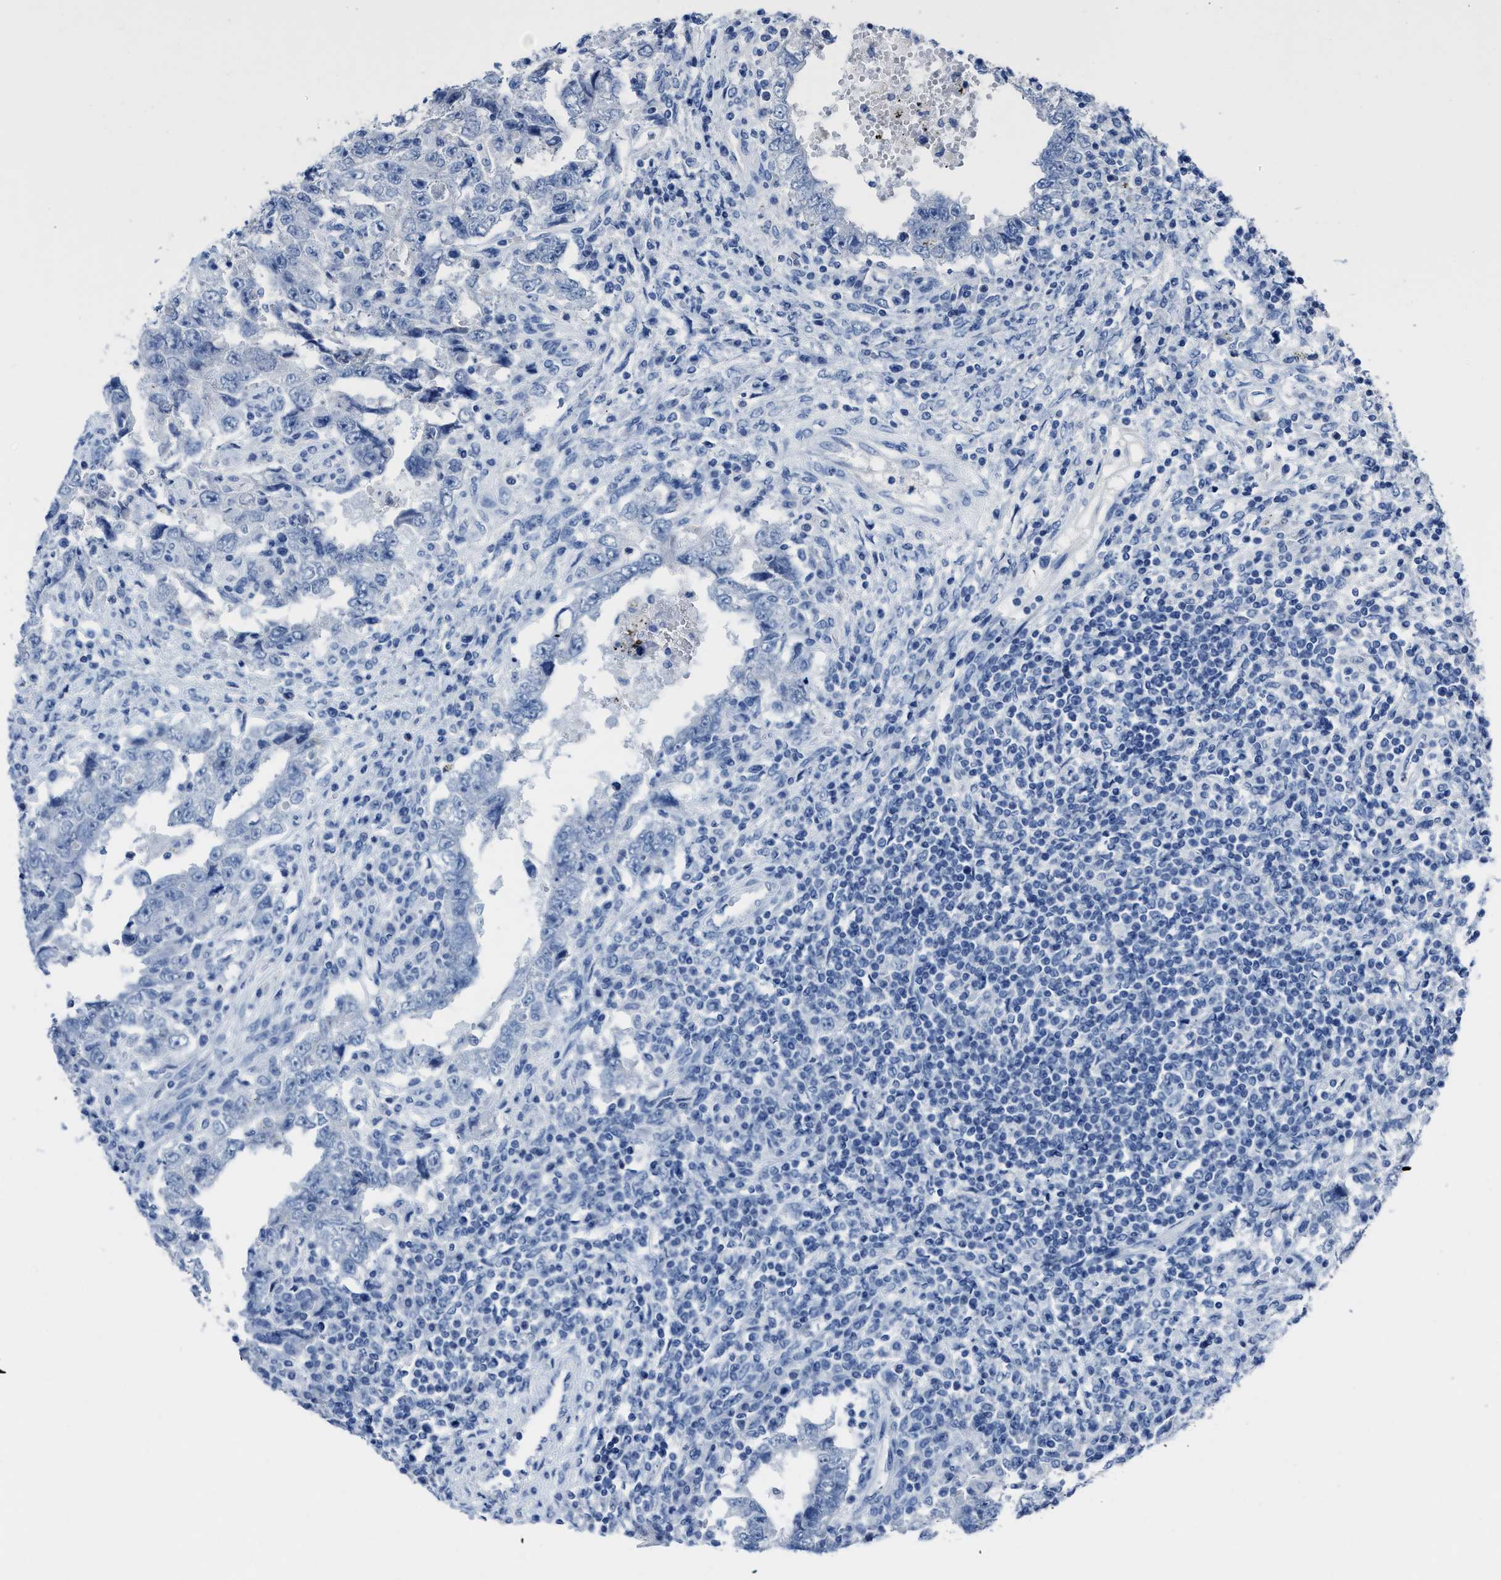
{"staining": {"intensity": "negative", "quantity": "none", "location": "none"}, "tissue": "testis cancer", "cell_type": "Tumor cells", "image_type": "cancer", "snomed": [{"axis": "morphology", "description": "Carcinoma, Embryonal, NOS"}, {"axis": "topography", "description": "Testis"}], "caption": "The photomicrograph exhibits no significant staining in tumor cells of embryonal carcinoma (testis). (DAB (3,3'-diaminobenzidine) immunohistochemistry (IHC) visualized using brightfield microscopy, high magnification).", "gene": "CEACAM5", "patient": {"sex": "male", "age": 26}}